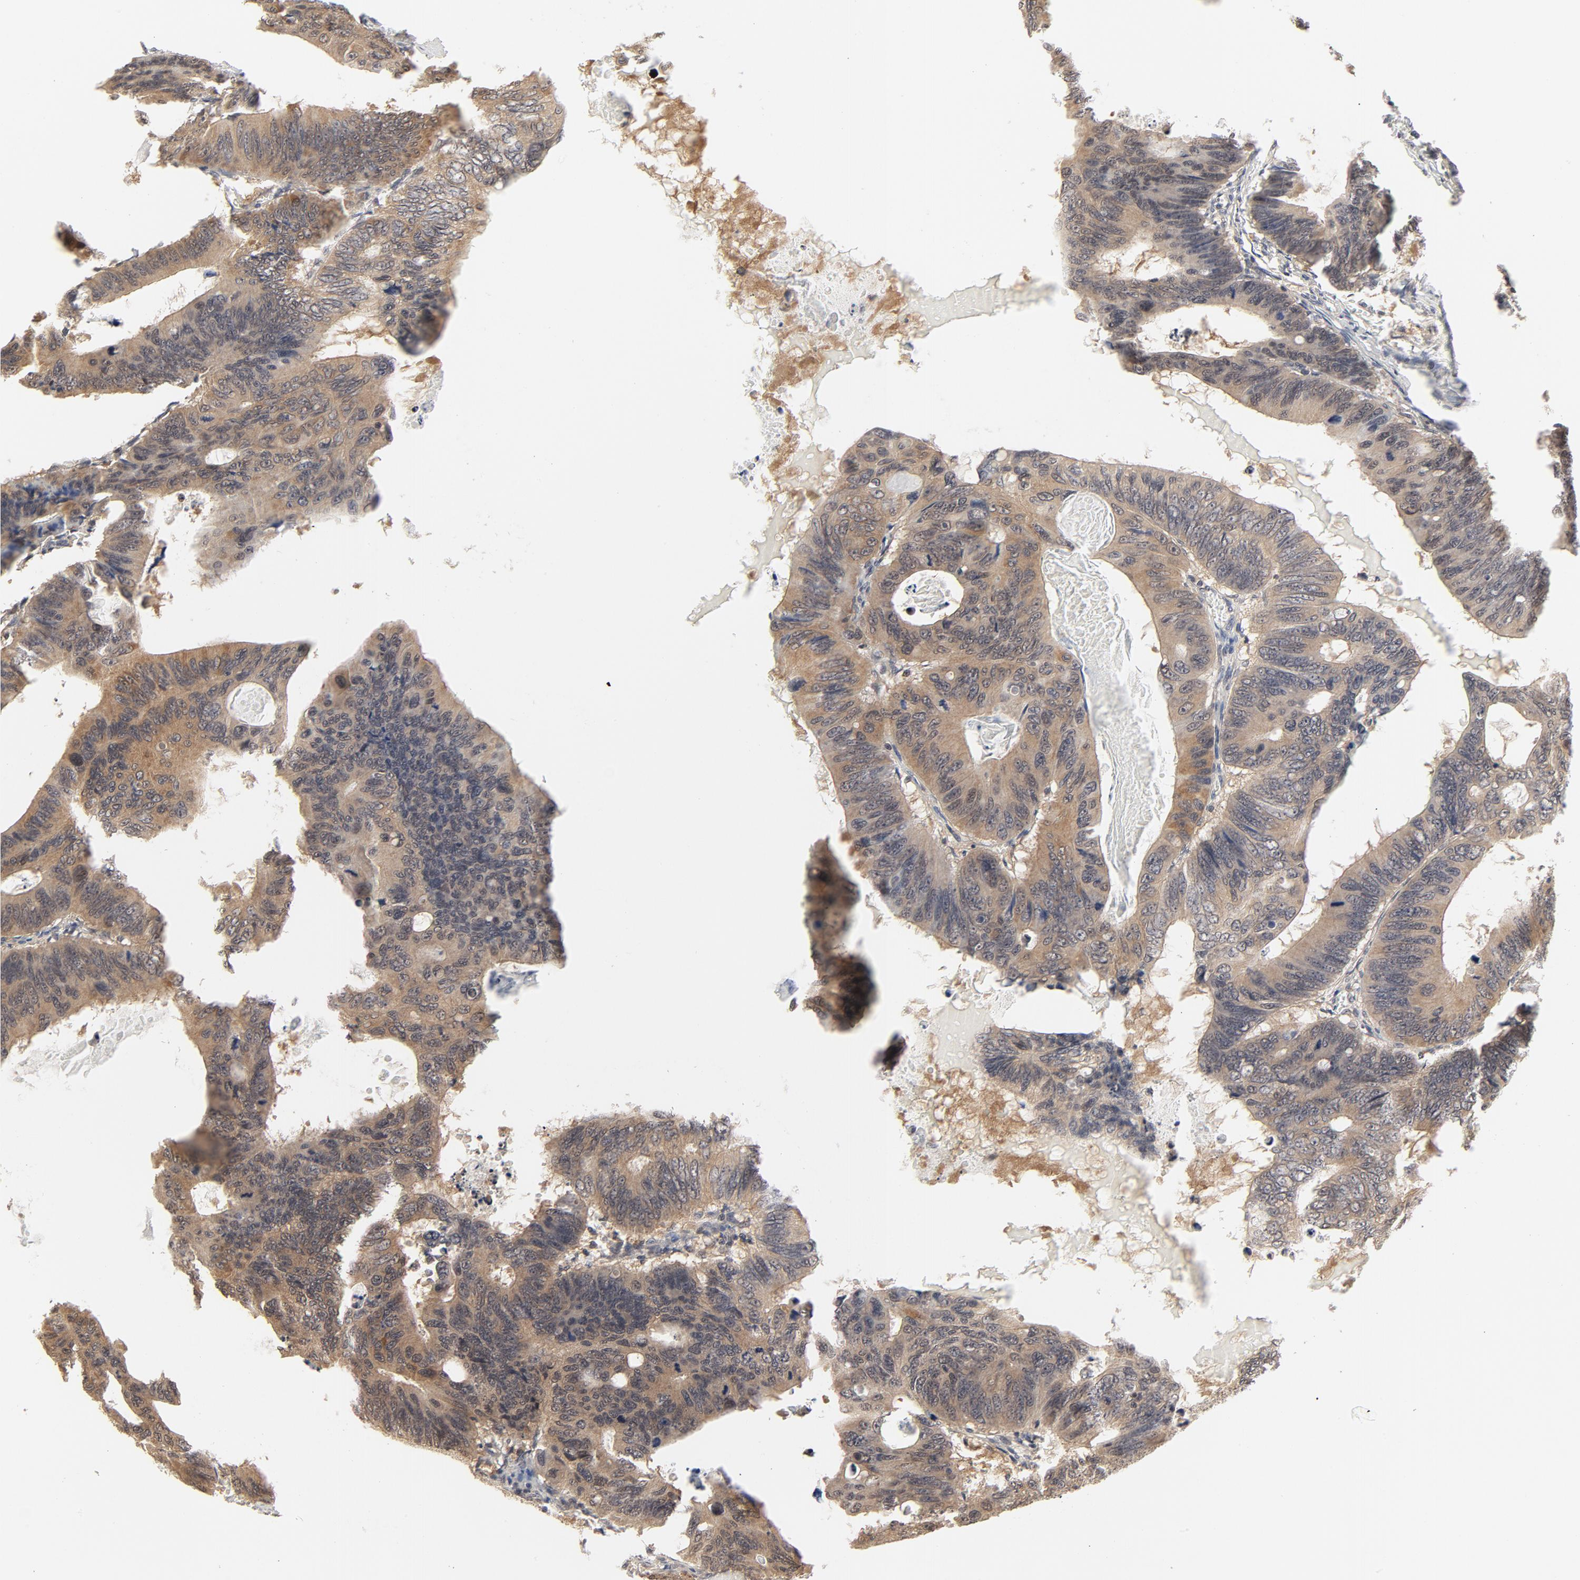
{"staining": {"intensity": "weak", "quantity": ">75%", "location": "cytoplasmic/membranous,nuclear"}, "tissue": "colorectal cancer", "cell_type": "Tumor cells", "image_type": "cancer", "snomed": [{"axis": "morphology", "description": "Adenocarcinoma, NOS"}, {"axis": "topography", "description": "Colon"}], "caption": "There is low levels of weak cytoplasmic/membranous and nuclear positivity in tumor cells of colorectal adenocarcinoma, as demonstrated by immunohistochemical staining (brown color).", "gene": "NEDD8", "patient": {"sex": "female", "age": 55}}